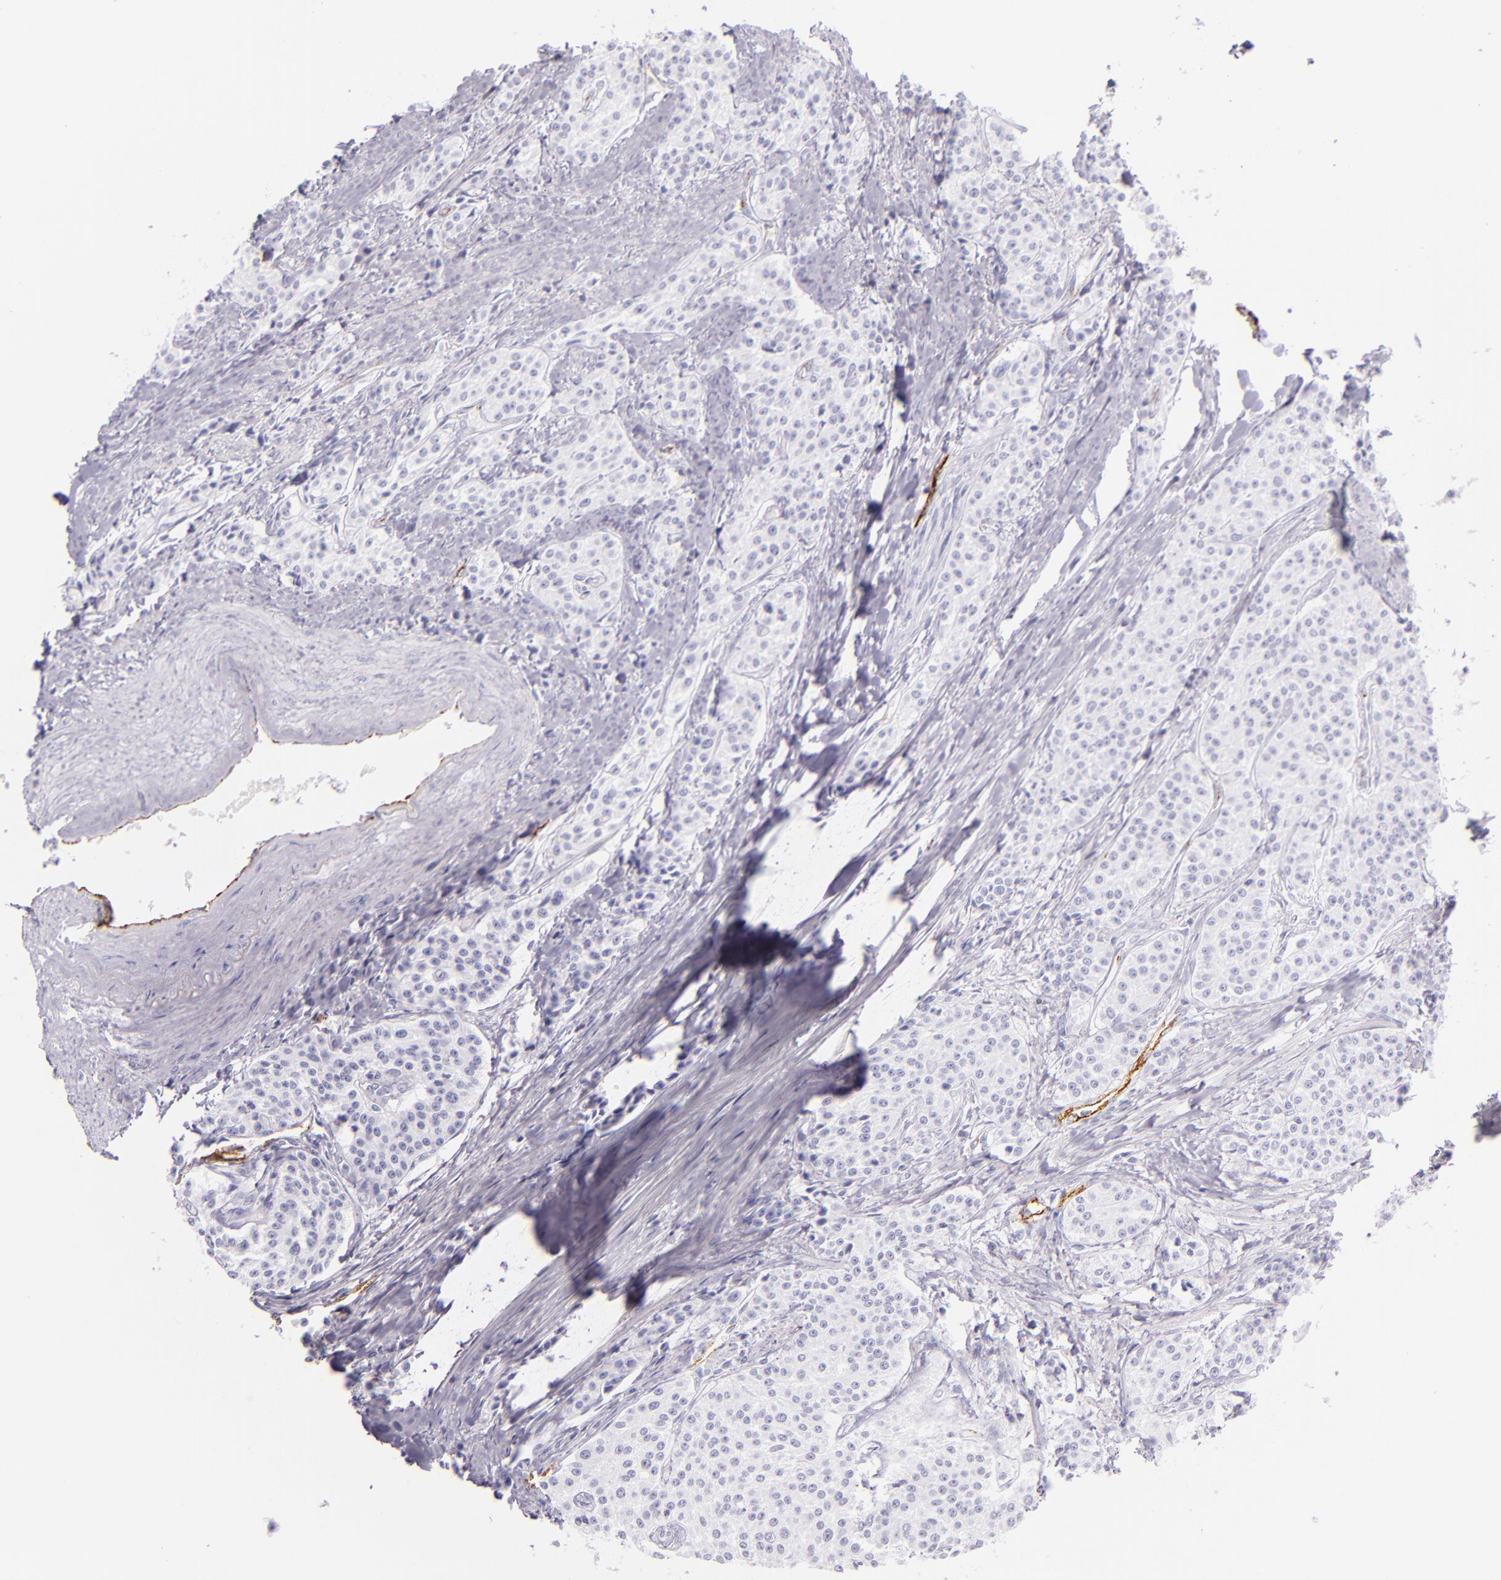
{"staining": {"intensity": "negative", "quantity": "none", "location": "none"}, "tissue": "carcinoid", "cell_type": "Tumor cells", "image_type": "cancer", "snomed": [{"axis": "morphology", "description": "Carcinoid, malignant, NOS"}, {"axis": "topography", "description": "Stomach"}], "caption": "Tumor cells are negative for protein expression in human carcinoid.", "gene": "SELP", "patient": {"sex": "female", "age": 76}}